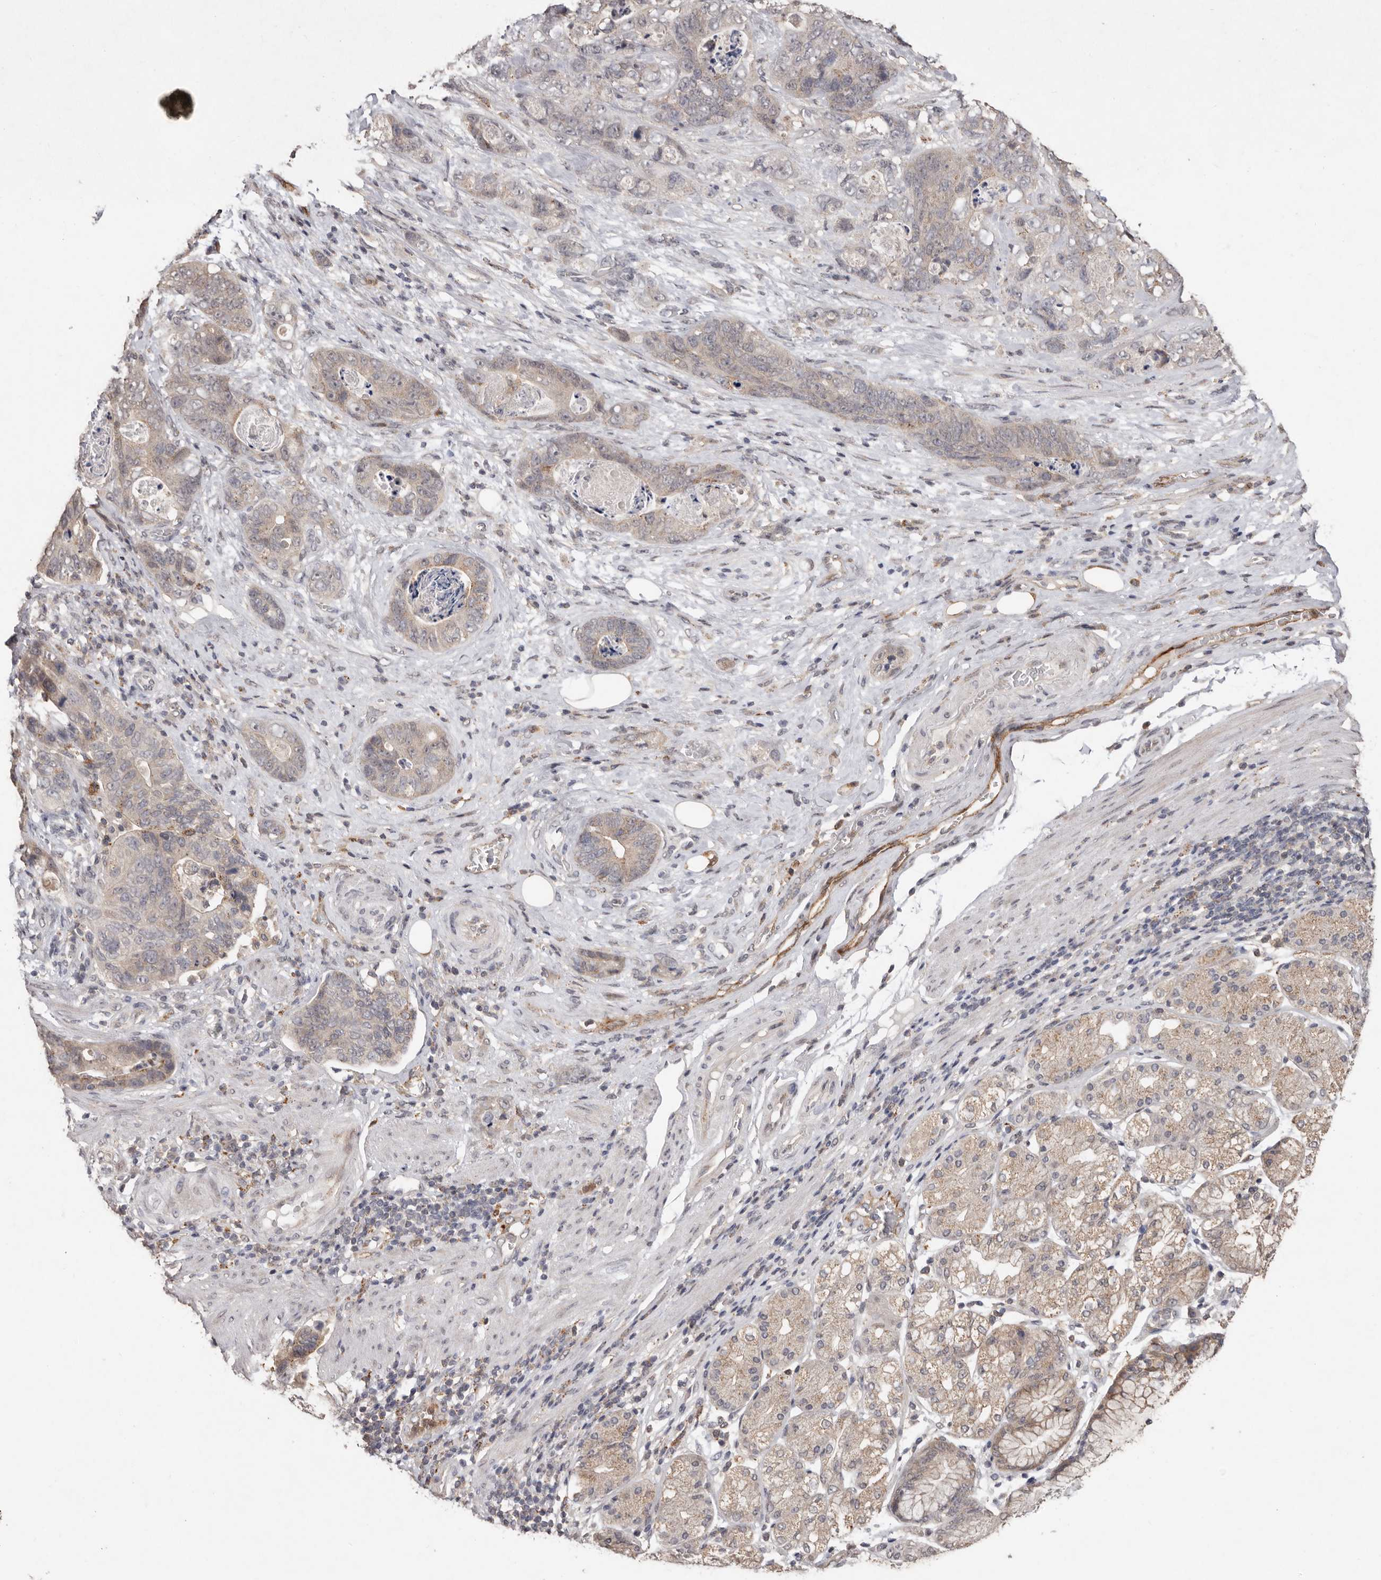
{"staining": {"intensity": "negative", "quantity": "none", "location": "none"}, "tissue": "stomach cancer", "cell_type": "Tumor cells", "image_type": "cancer", "snomed": [{"axis": "morphology", "description": "Normal tissue, NOS"}, {"axis": "morphology", "description": "Adenocarcinoma, NOS"}, {"axis": "topography", "description": "Stomach"}], "caption": "Immunohistochemistry (IHC) histopathology image of human stomach adenocarcinoma stained for a protein (brown), which reveals no staining in tumor cells. Brightfield microscopy of IHC stained with DAB (3,3'-diaminobenzidine) (brown) and hematoxylin (blue), captured at high magnification.", "gene": "SULT1E1", "patient": {"sex": "female", "age": 89}}